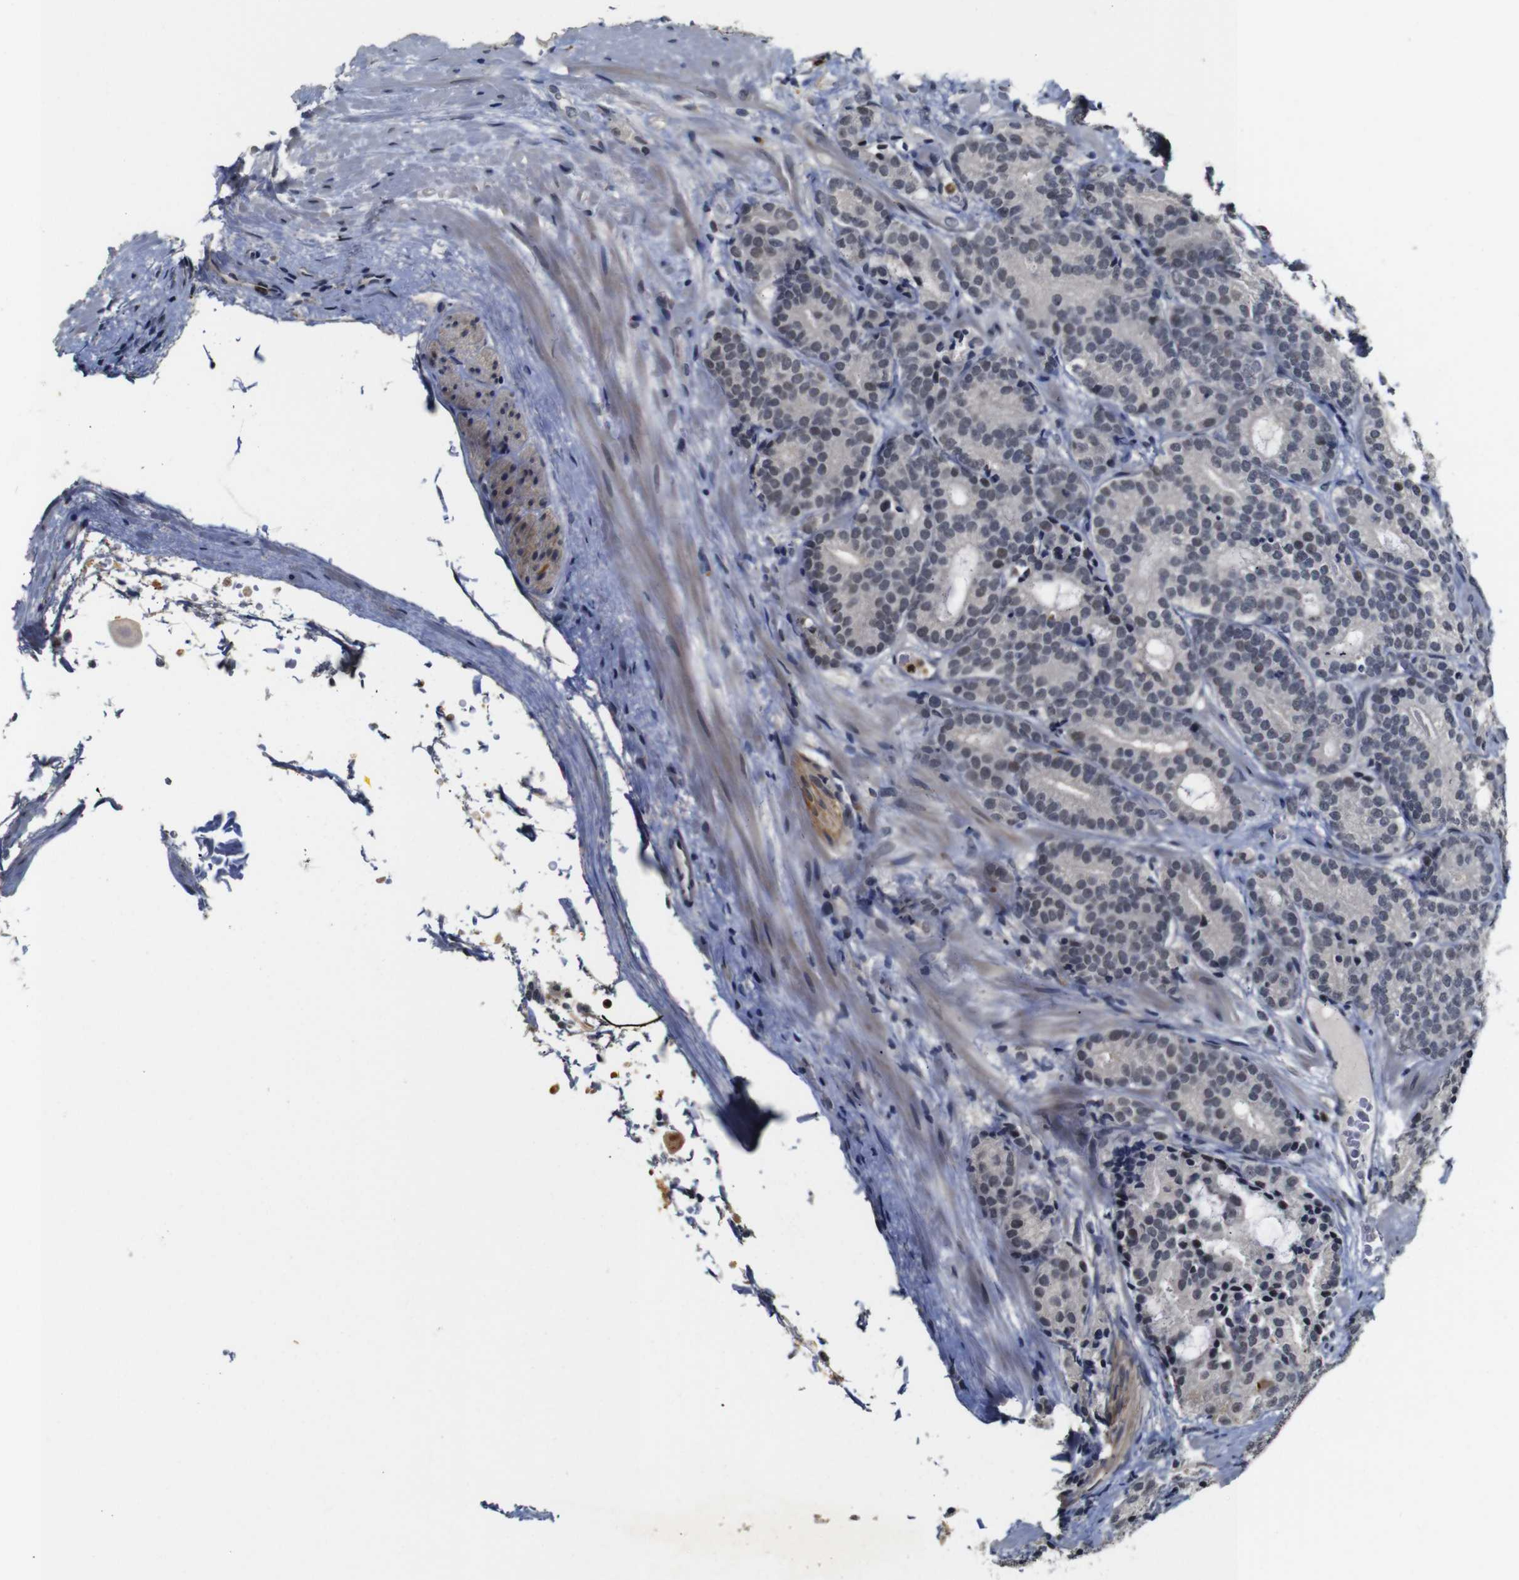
{"staining": {"intensity": "negative", "quantity": "none", "location": "none"}, "tissue": "prostate cancer", "cell_type": "Tumor cells", "image_type": "cancer", "snomed": [{"axis": "morphology", "description": "Adenocarcinoma, High grade"}, {"axis": "topography", "description": "Prostate"}], "caption": "IHC micrograph of neoplastic tissue: human adenocarcinoma (high-grade) (prostate) stained with DAB (3,3'-diaminobenzidine) exhibits no significant protein staining in tumor cells.", "gene": "NTRK3", "patient": {"sex": "male", "age": 61}}